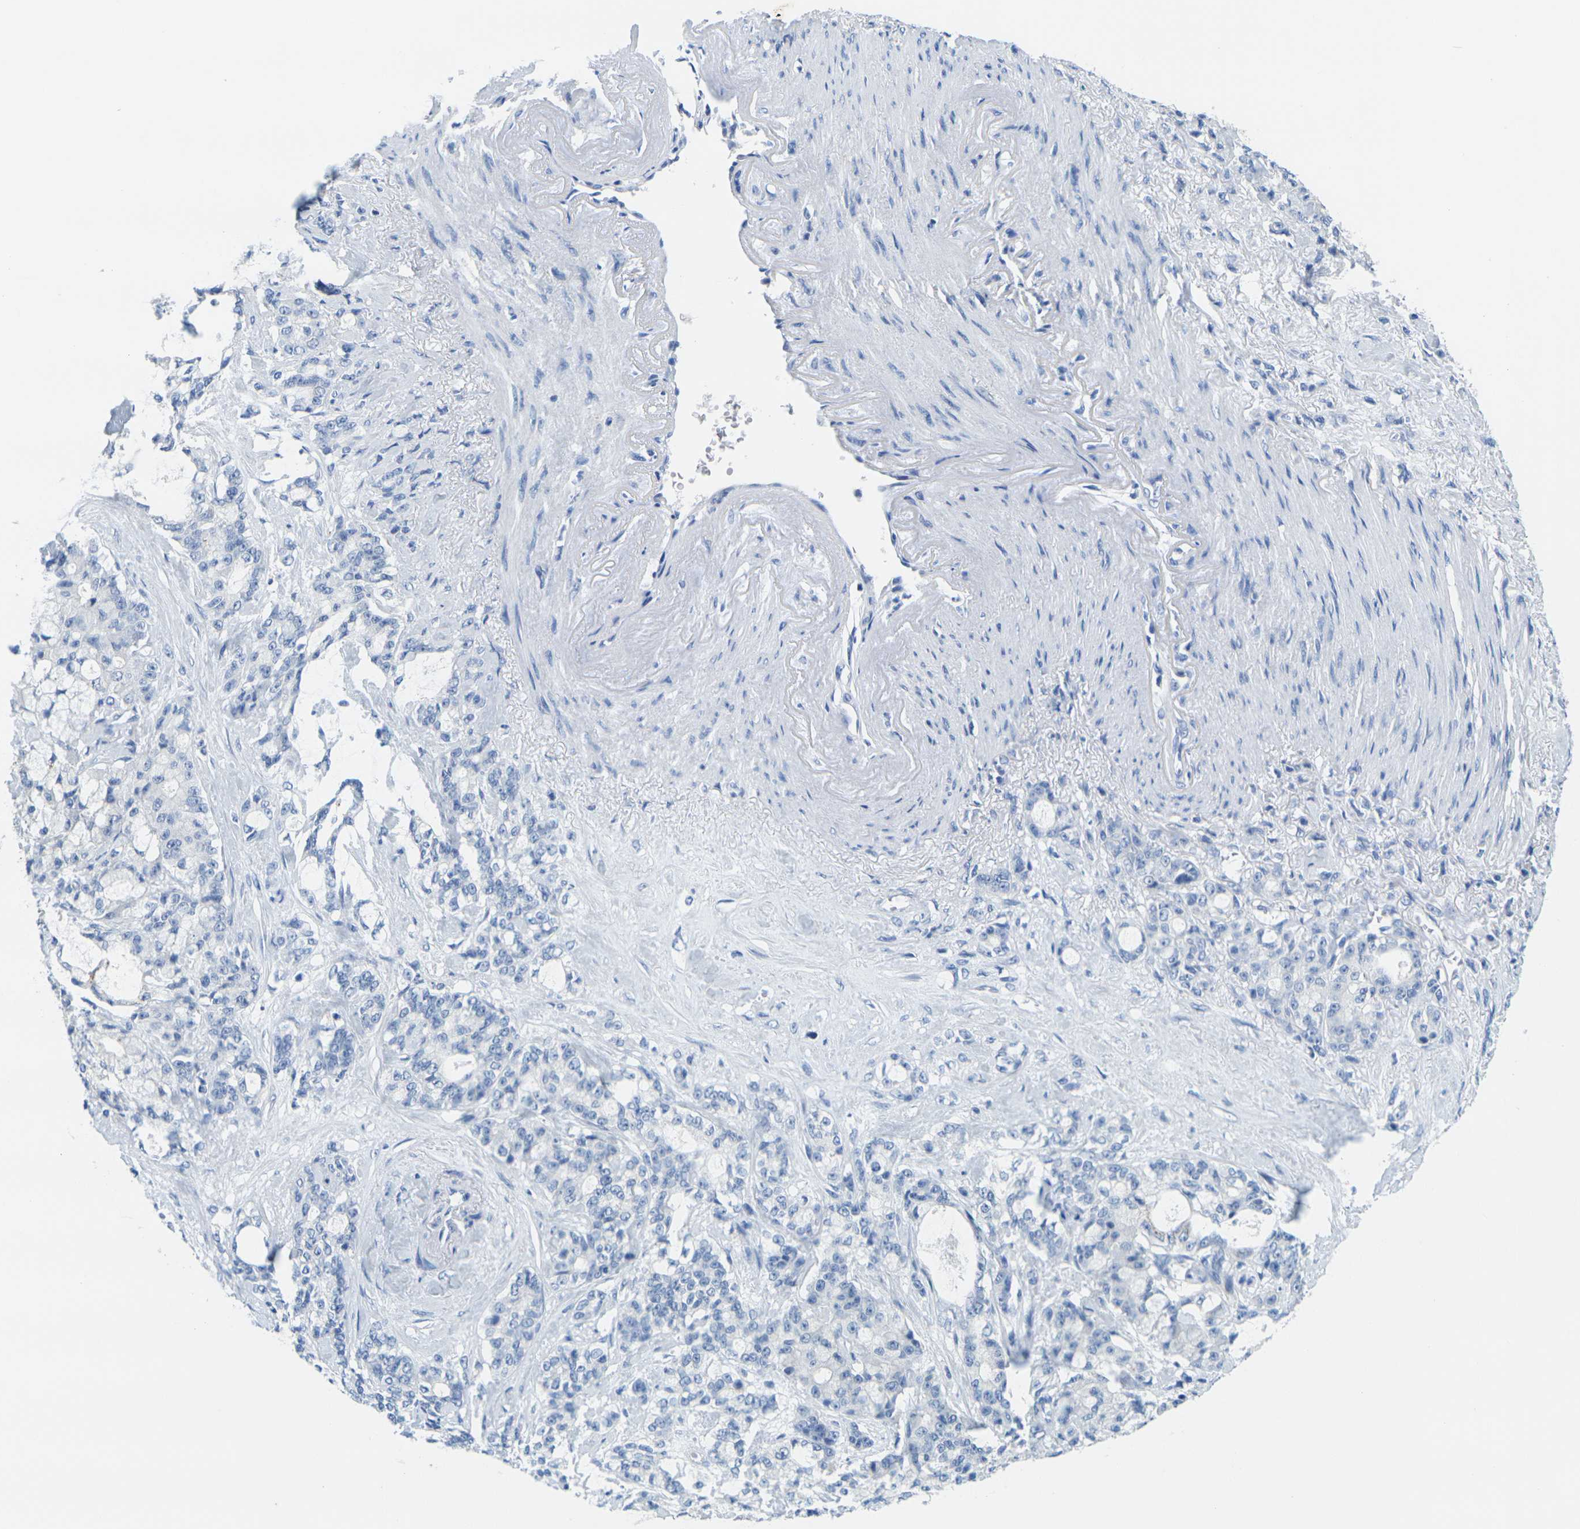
{"staining": {"intensity": "negative", "quantity": "none", "location": "none"}, "tissue": "pancreatic cancer", "cell_type": "Tumor cells", "image_type": "cancer", "snomed": [{"axis": "morphology", "description": "Adenocarcinoma, NOS"}, {"axis": "topography", "description": "Pancreas"}], "caption": "Pancreatic cancer was stained to show a protein in brown. There is no significant positivity in tumor cells.", "gene": "FAM3D", "patient": {"sex": "female", "age": 73}}